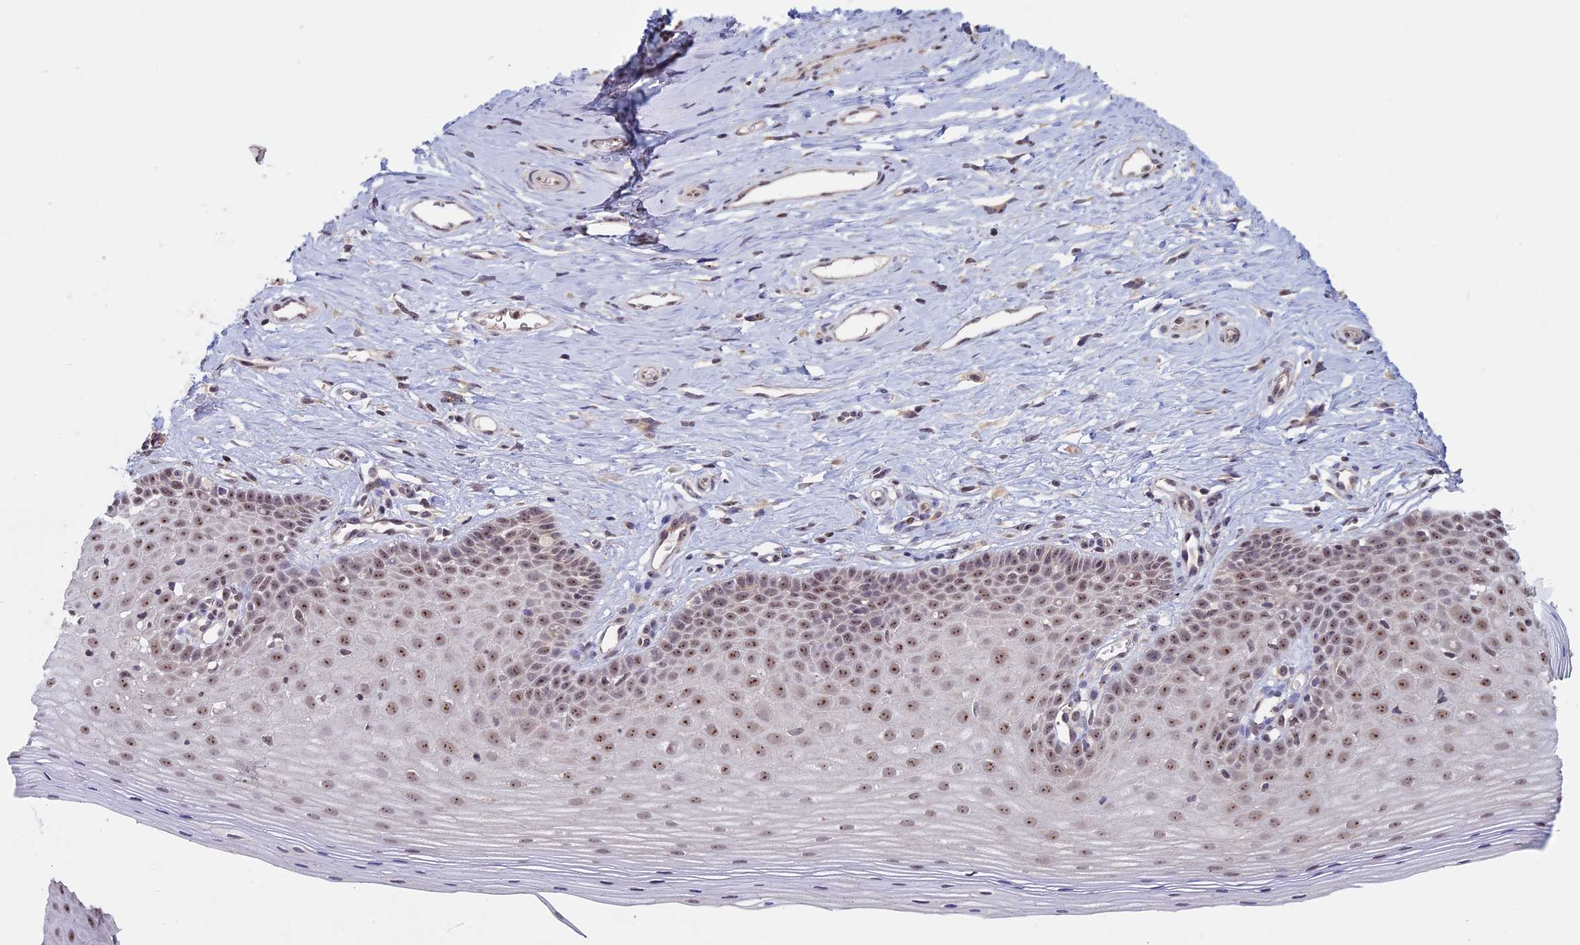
{"staining": {"intensity": "weak", "quantity": ">75%", "location": "nuclear"}, "tissue": "cervix", "cell_type": "Glandular cells", "image_type": "normal", "snomed": [{"axis": "morphology", "description": "Normal tissue, NOS"}, {"axis": "topography", "description": "Cervix"}], "caption": "Protein analysis of benign cervix demonstrates weak nuclear staining in approximately >75% of glandular cells. (IHC, brightfield microscopy, high magnification).", "gene": "SPIRE1", "patient": {"sex": "female", "age": 36}}